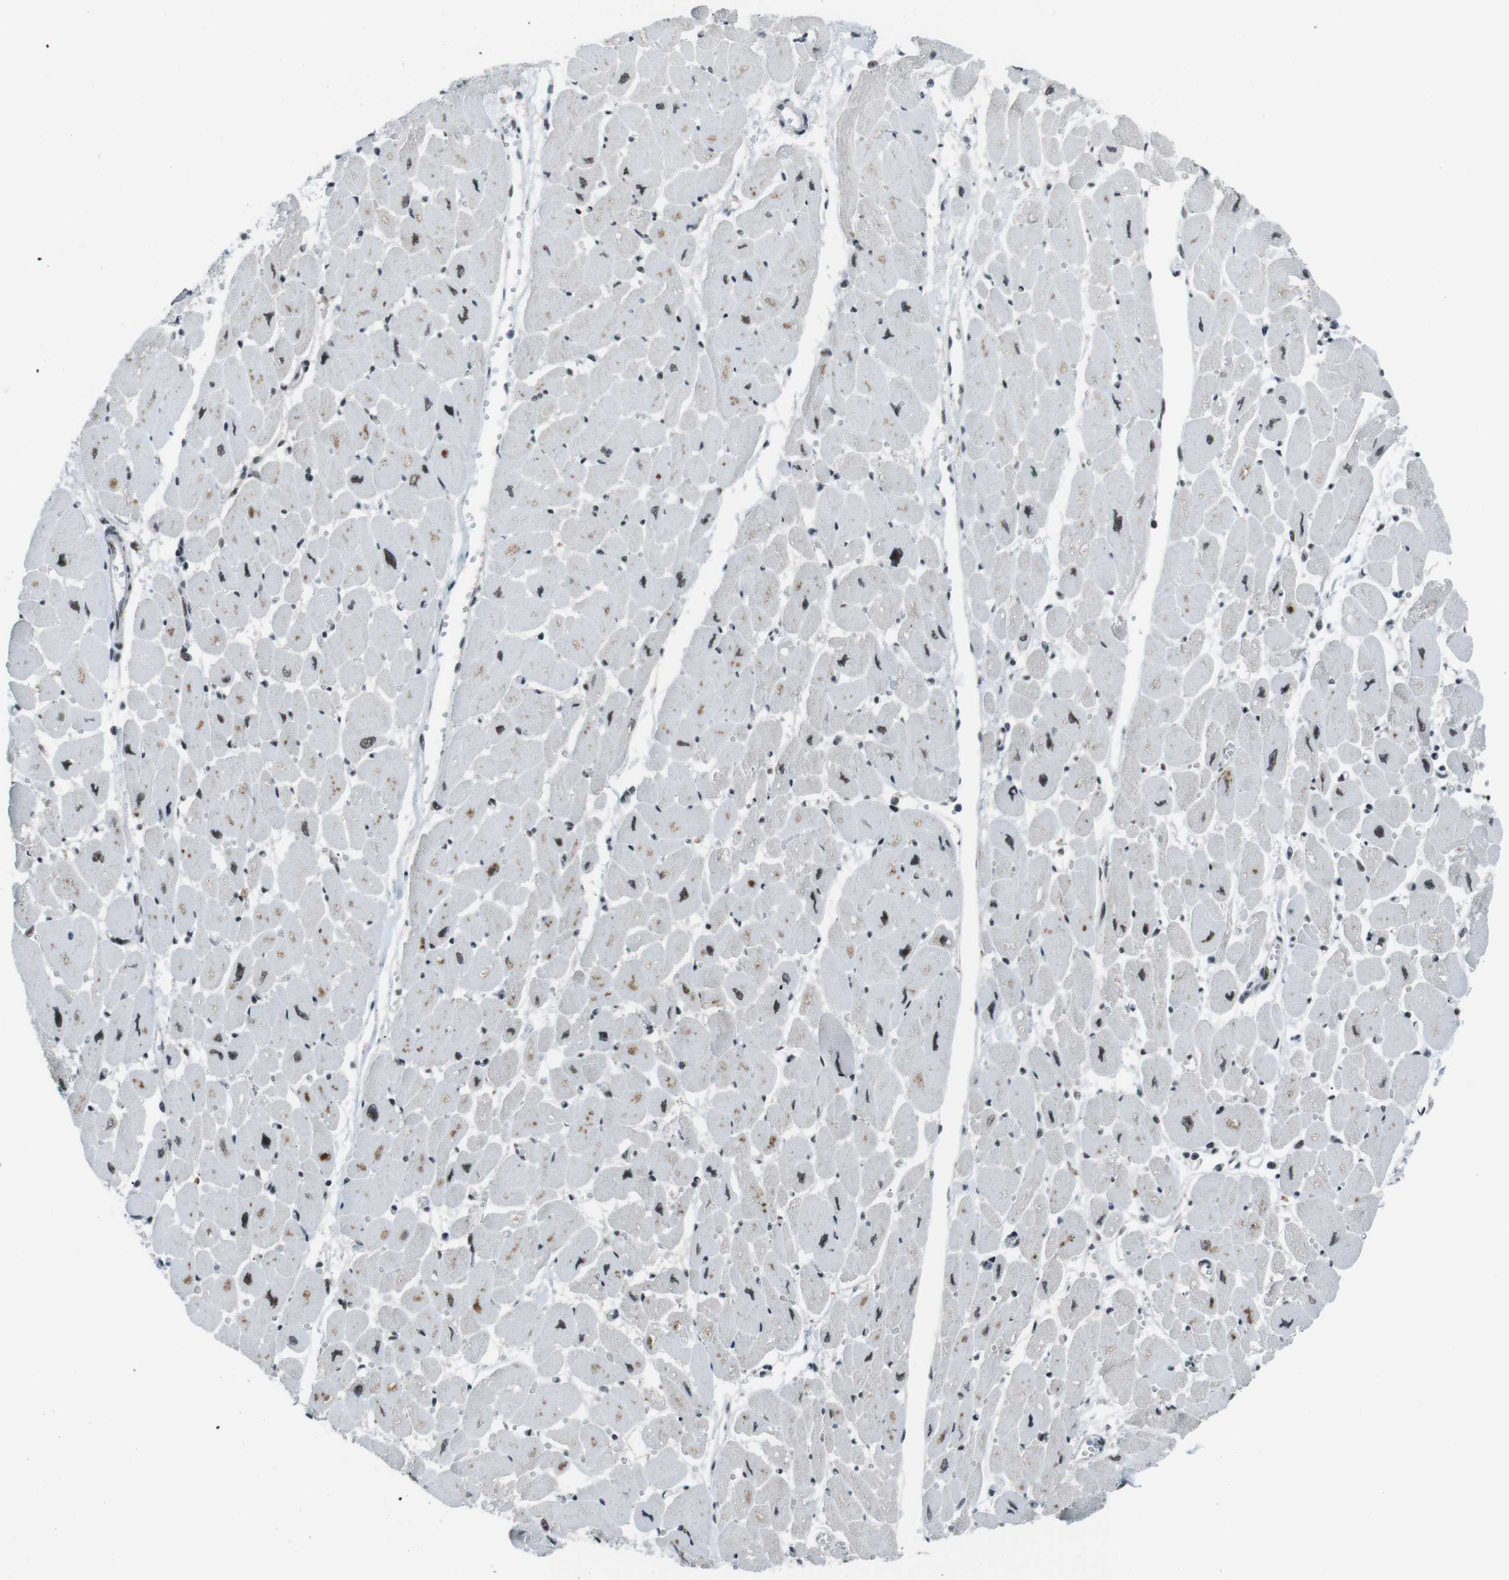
{"staining": {"intensity": "strong", "quantity": ">75%", "location": "nuclear"}, "tissue": "heart muscle", "cell_type": "Cardiomyocytes", "image_type": "normal", "snomed": [{"axis": "morphology", "description": "Normal tissue, NOS"}, {"axis": "topography", "description": "Heart"}], "caption": "A high amount of strong nuclear expression is identified in approximately >75% of cardiomyocytes in unremarkable heart muscle. The staining was performed using DAB (3,3'-diaminobenzidine), with brown indicating positive protein expression. Nuclei are stained blue with hematoxylin.", "gene": "TAF1", "patient": {"sex": "female", "age": 54}}